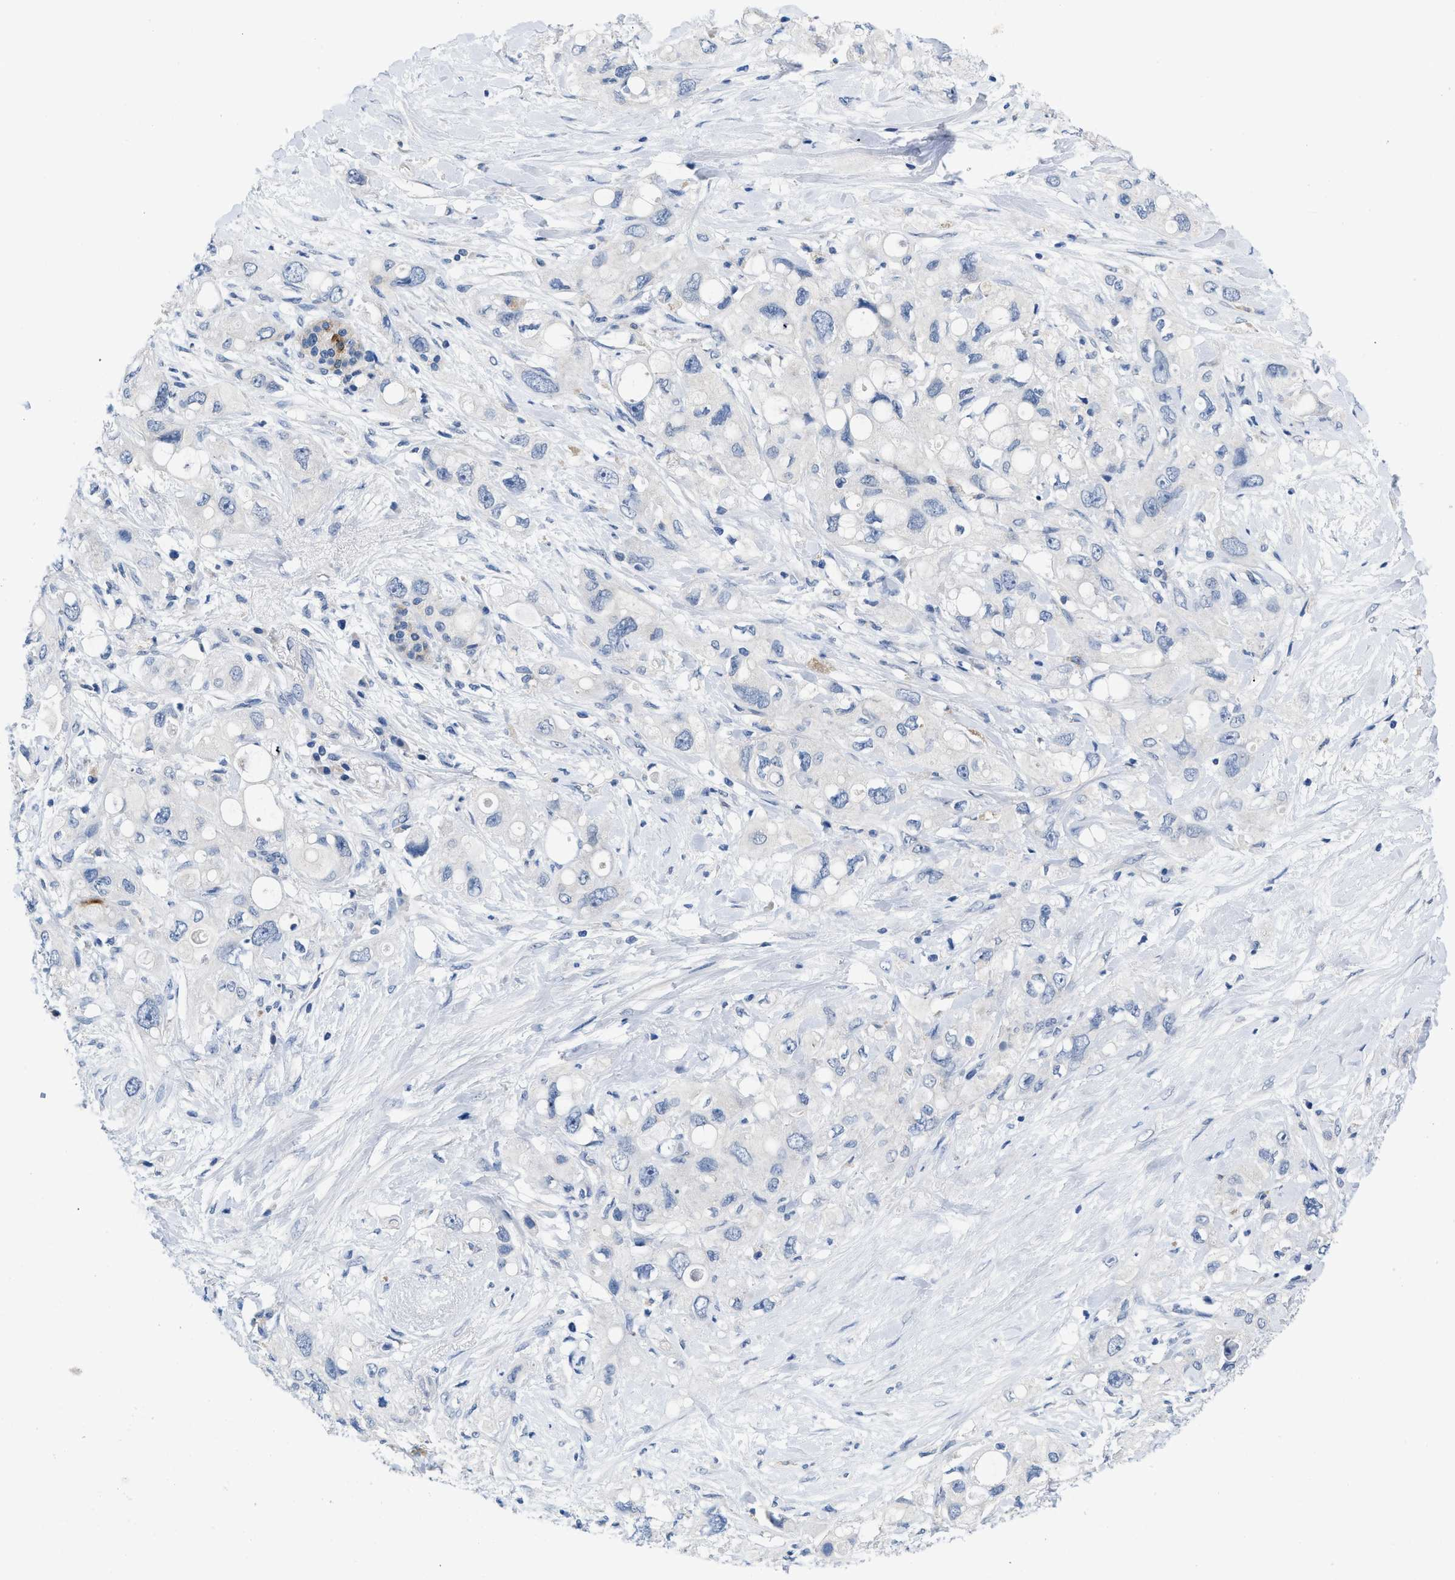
{"staining": {"intensity": "negative", "quantity": "none", "location": "none"}, "tissue": "pancreatic cancer", "cell_type": "Tumor cells", "image_type": "cancer", "snomed": [{"axis": "morphology", "description": "Adenocarcinoma, NOS"}, {"axis": "topography", "description": "Pancreas"}], "caption": "Immunohistochemistry (IHC) image of adenocarcinoma (pancreatic) stained for a protein (brown), which displays no positivity in tumor cells.", "gene": "PYY", "patient": {"sex": "female", "age": 56}}